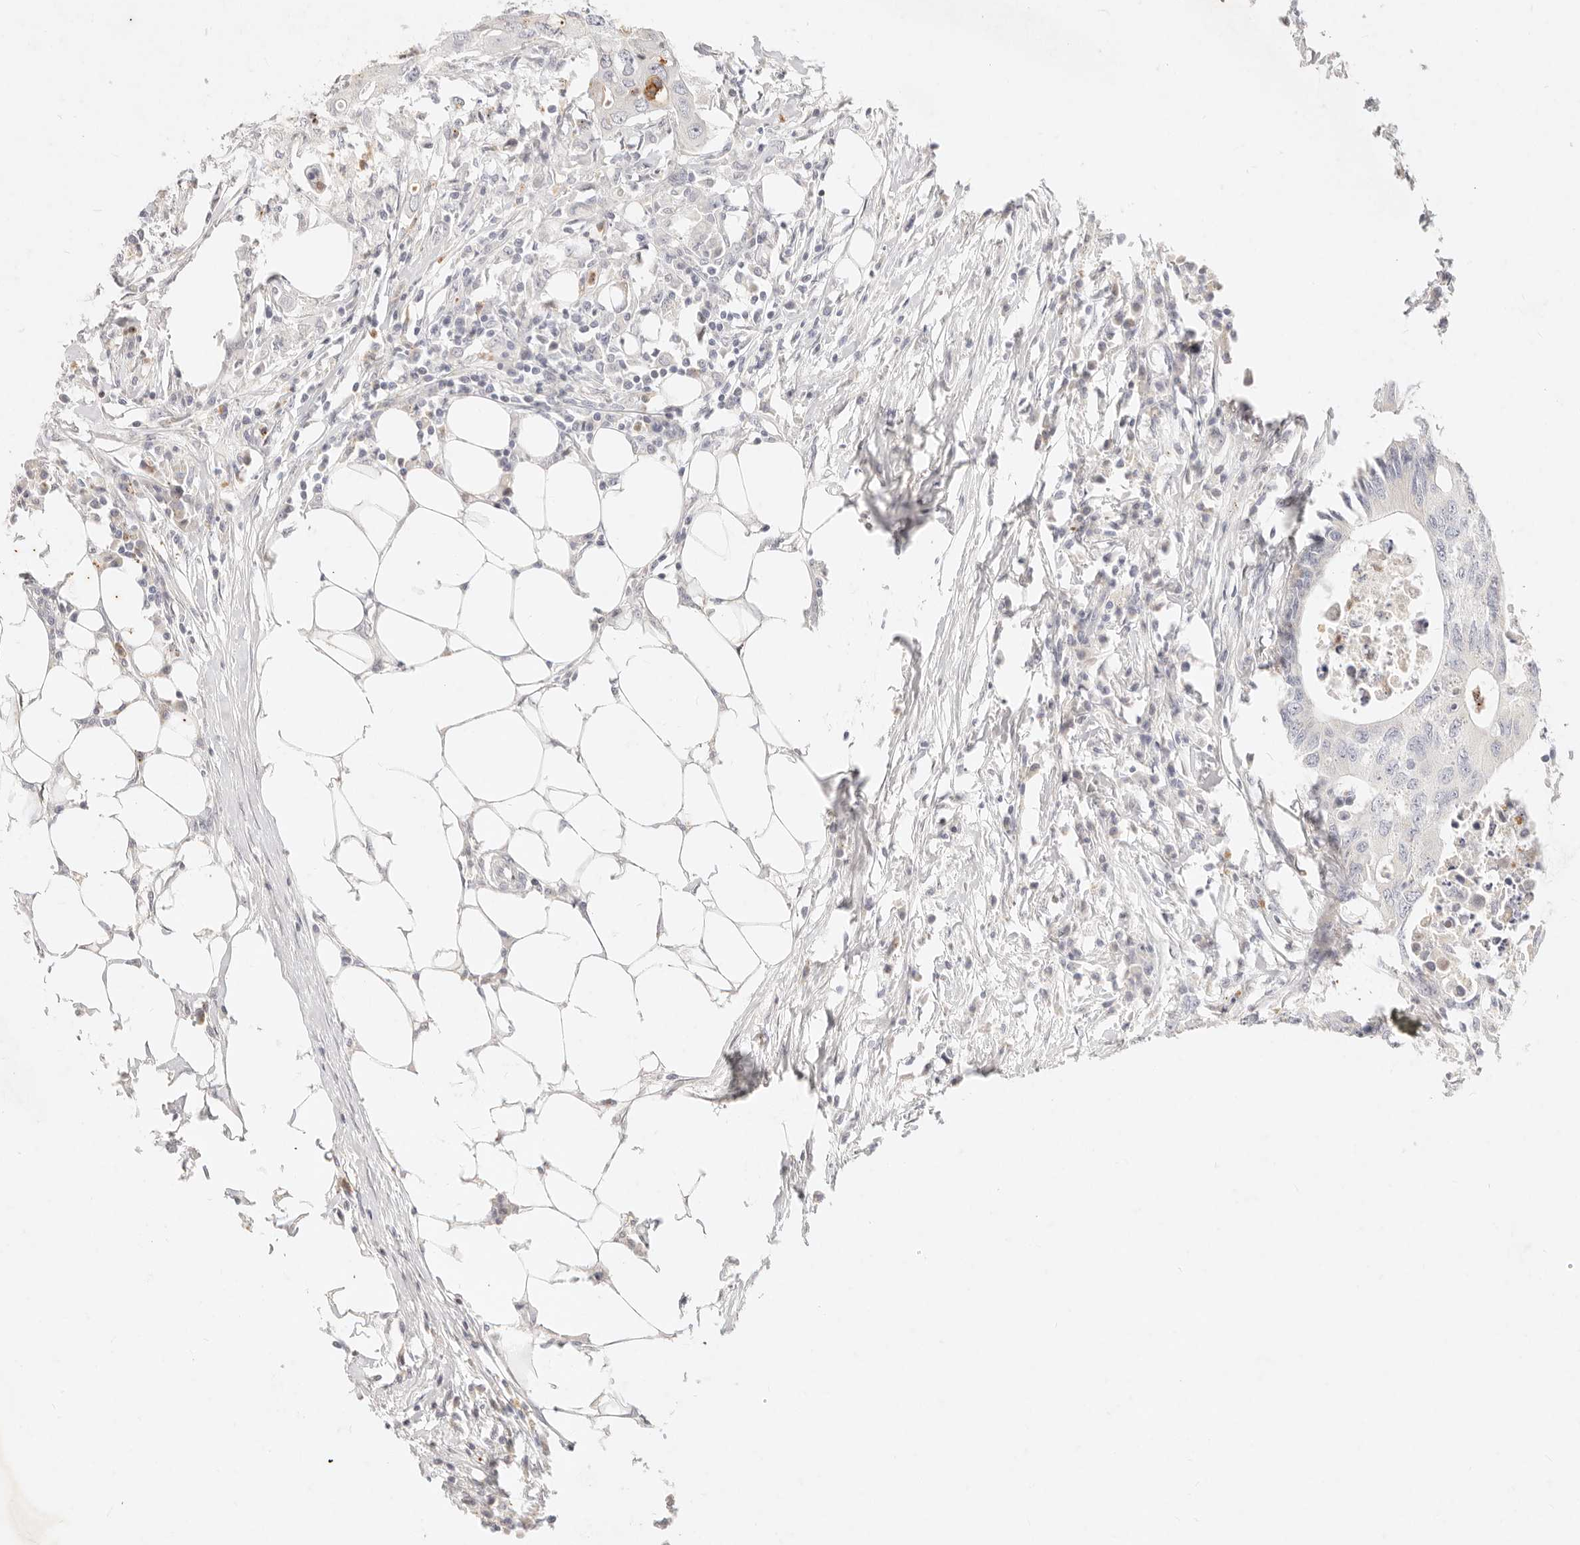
{"staining": {"intensity": "negative", "quantity": "none", "location": "none"}, "tissue": "colorectal cancer", "cell_type": "Tumor cells", "image_type": "cancer", "snomed": [{"axis": "morphology", "description": "Adenocarcinoma, NOS"}, {"axis": "topography", "description": "Colon"}], "caption": "Immunohistochemical staining of human colorectal adenocarcinoma shows no significant expression in tumor cells.", "gene": "ASCL3", "patient": {"sex": "male", "age": 71}}